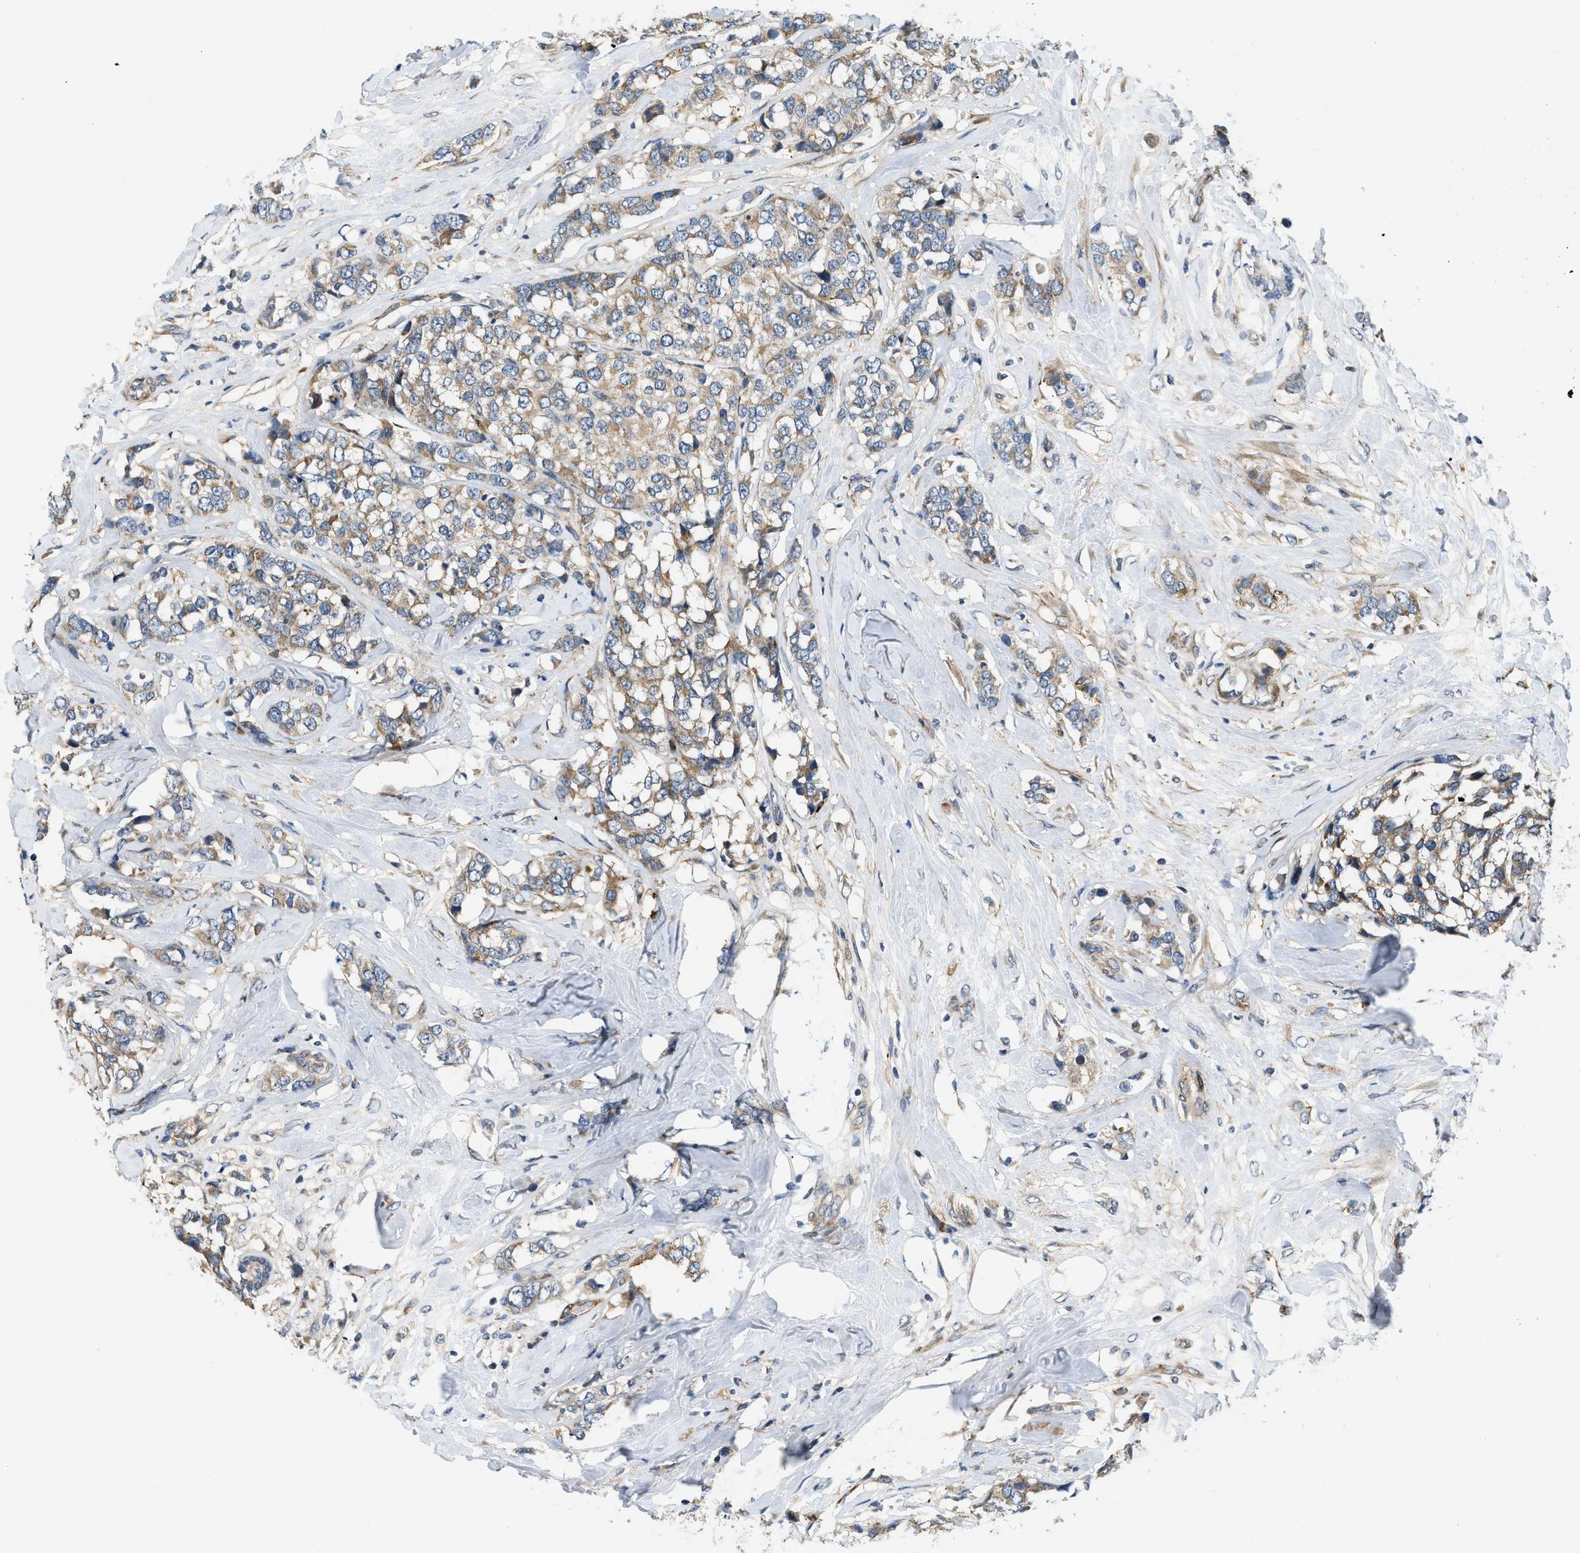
{"staining": {"intensity": "weak", "quantity": ">75%", "location": "cytoplasmic/membranous"}, "tissue": "breast cancer", "cell_type": "Tumor cells", "image_type": "cancer", "snomed": [{"axis": "morphology", "description": "Lobular carcinoma"}, {"axis": "topography", "description": "Breast"}], "caption": "Breast lobular carcinoma stained with immunohistochemistry (IHC) exhibits weak cytoplasmic/membranous staining in approximately >75% of tumor cells.", "gene": "ZNF599", "patient": {"sex": "female", "age": 59}}